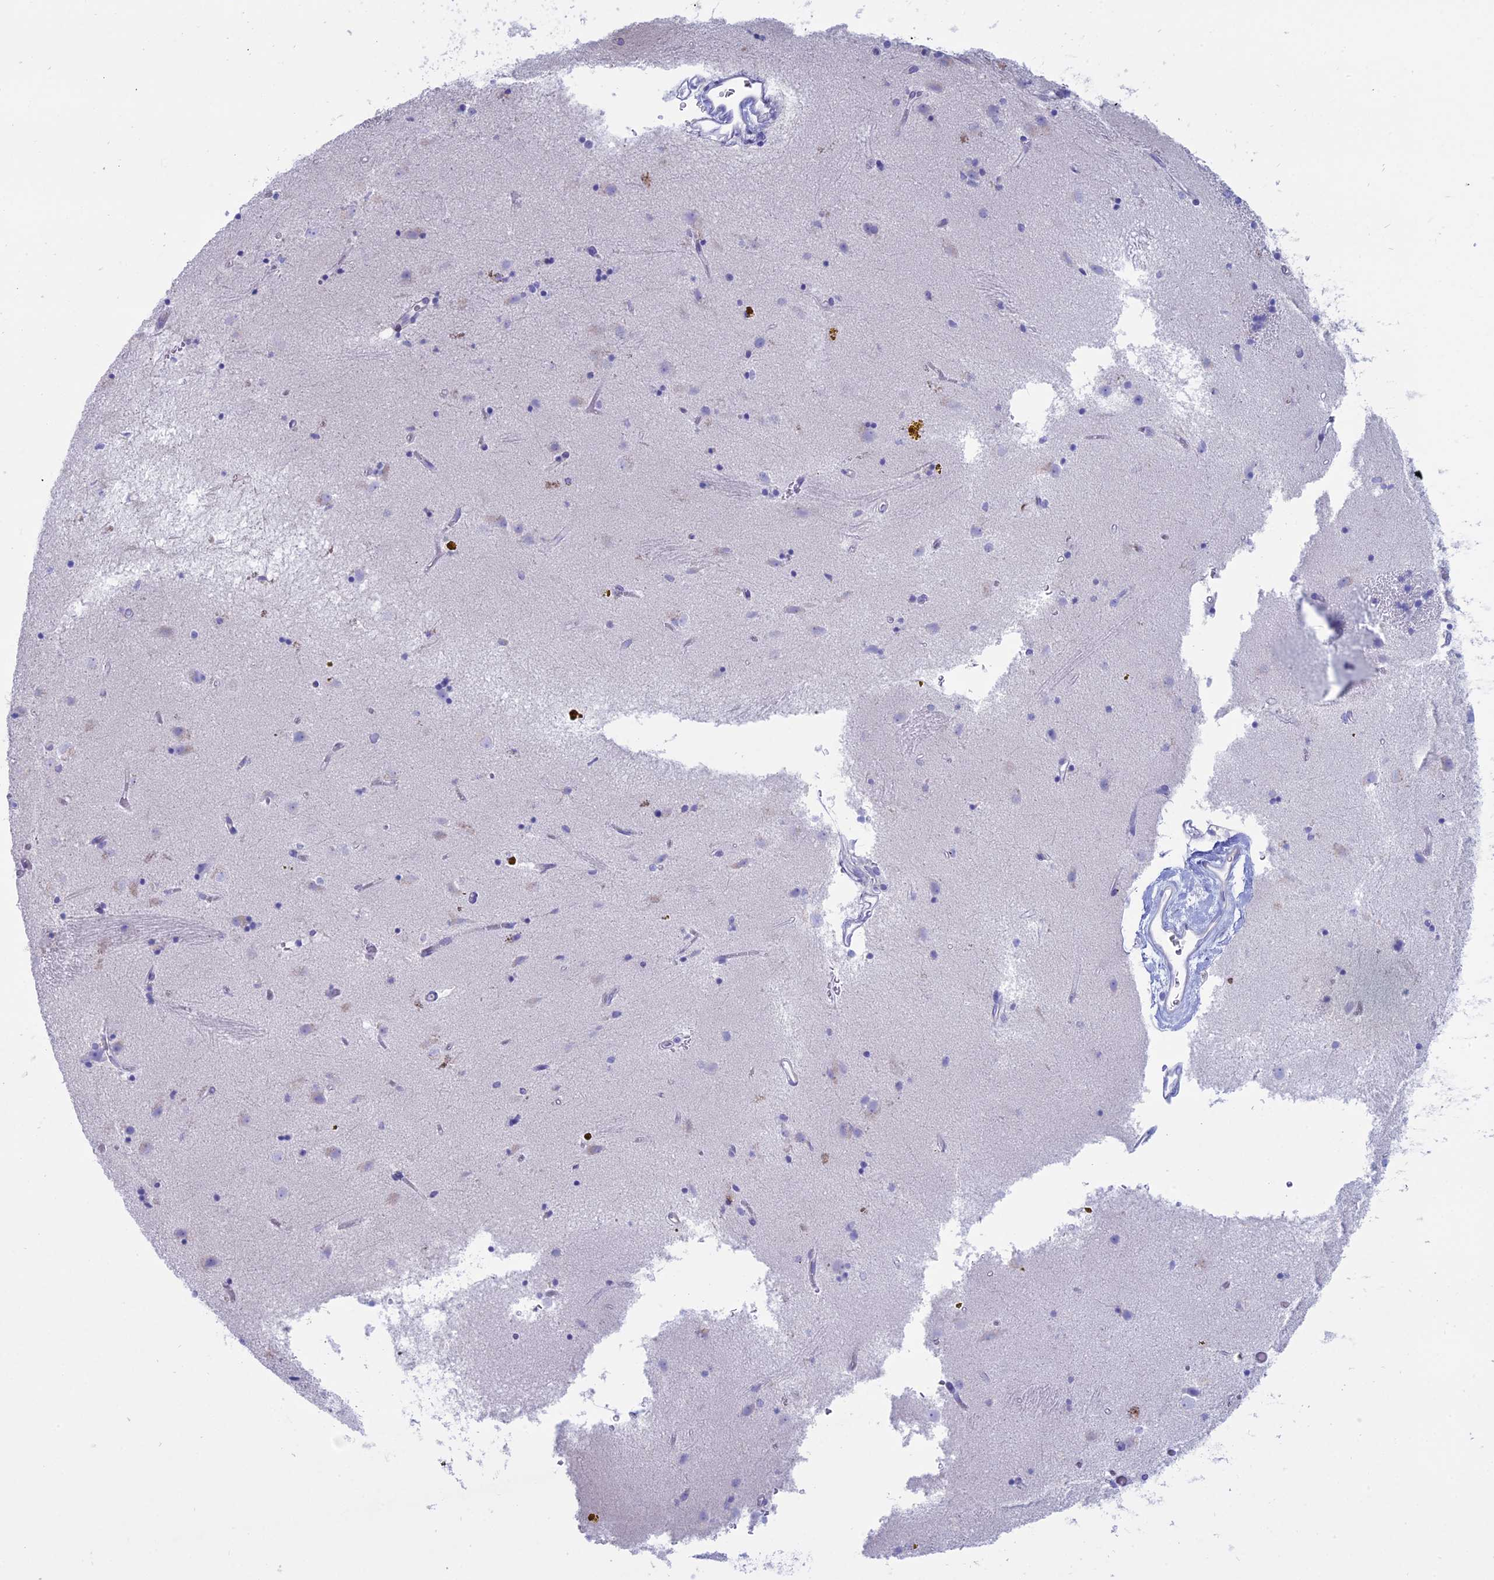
{"staining": {"intensity": "negative", "quantity": "none", "location": "none"}, "tissue": "caudate", "cell_type": "Glial cells", "image_type": "normal", "snomed": [{"axis": "morphology", "description": "Normal tissue, NOS"}, {"axis": "topography", "description": "Lateral ventricle wall"}], "caption": "High power microscopy histopathology image of an immunohistochemistry (IHC) micrograph of normal caudate, revealing no significant expression in glial cells. The staining was performed using DAB (3,3'-diaminobenzidine) to visualize the protein expression in brown, while the nuclei were stained in blue with hematoxylin (Magnification: 20x).", "gene": "OR2AE1", "patient": {"sex": "male", "age": 70}}